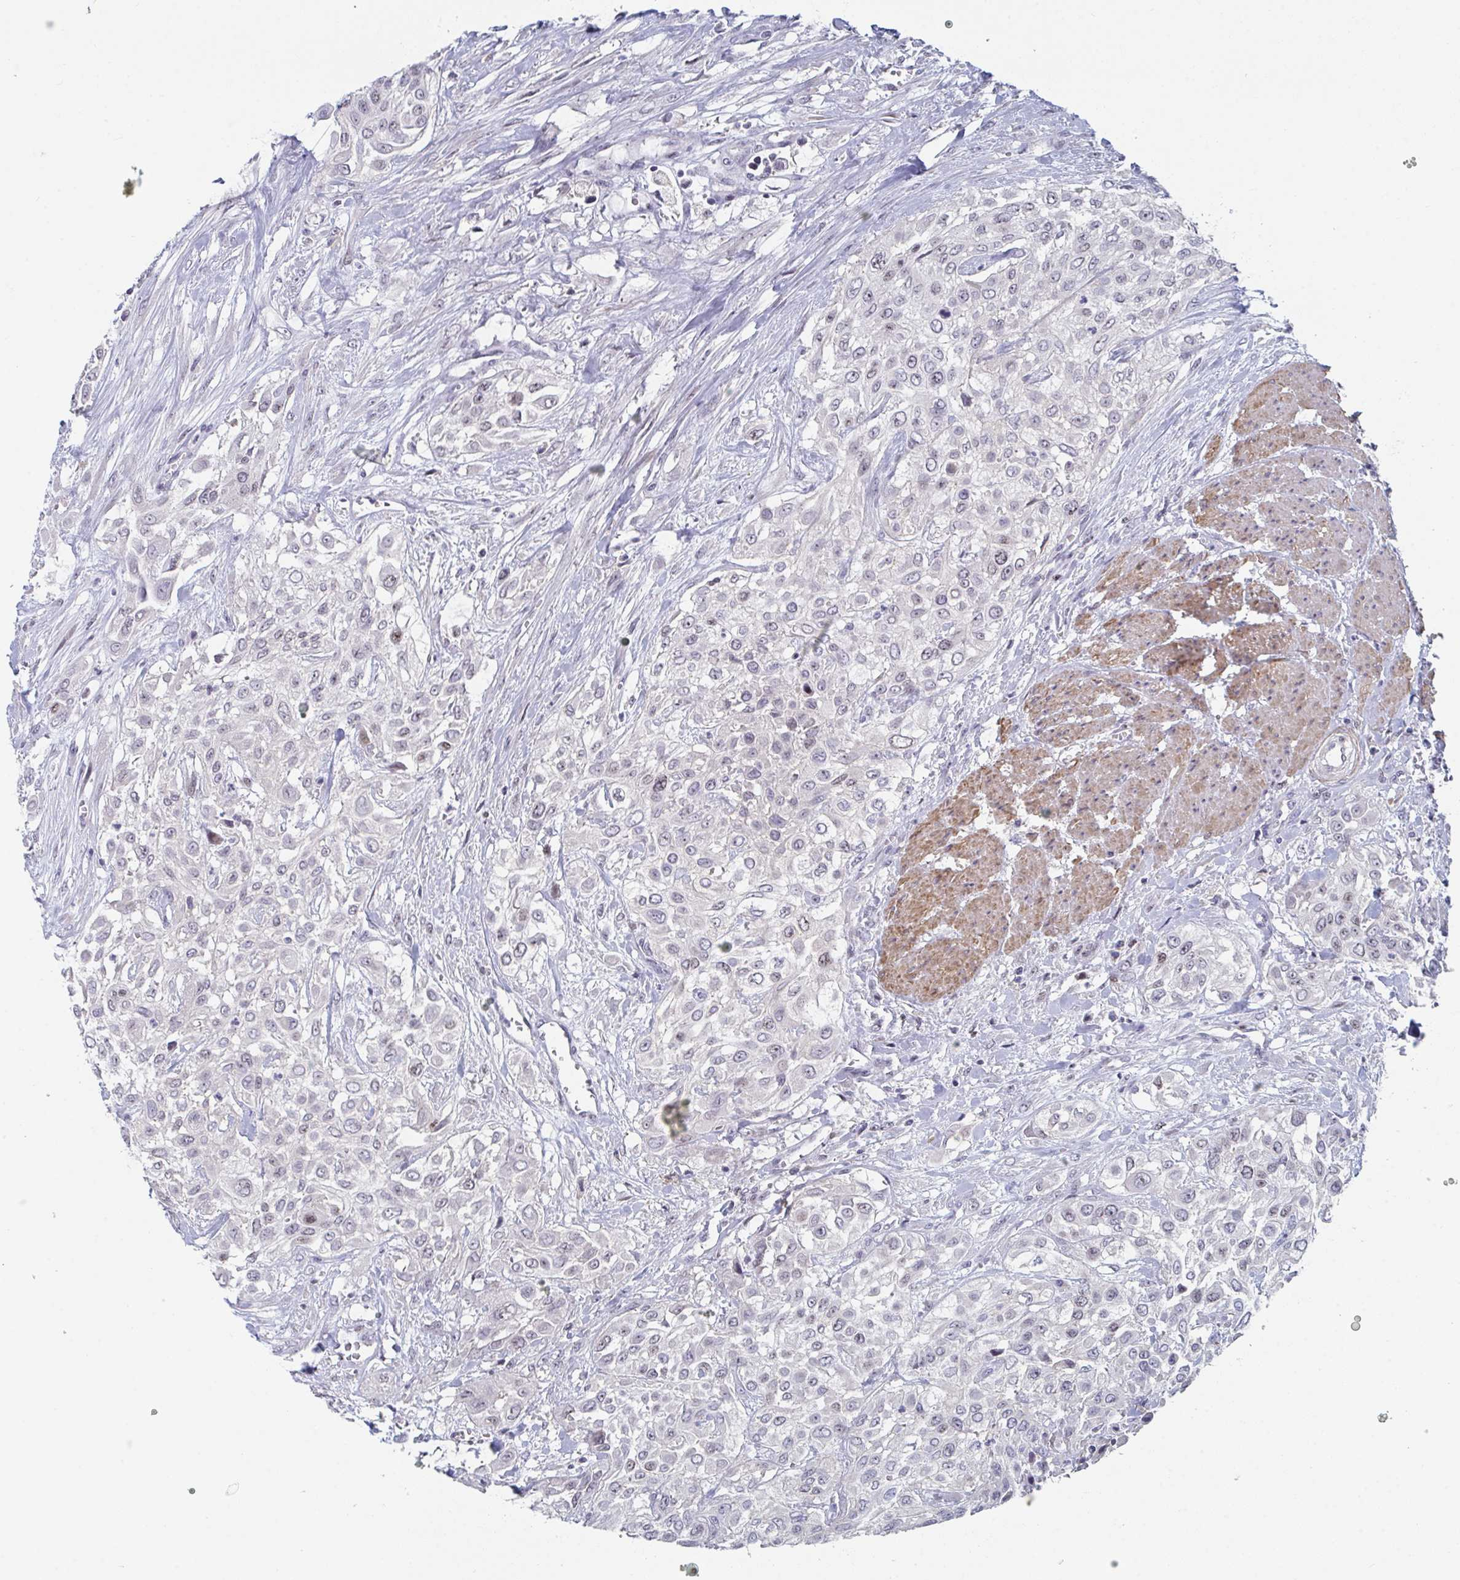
{"staining": {"intensity": "weak", "quantity": "<25%", "location": "nuclear"}, "tissue": "urothelial cancer", "cell_type": "Tumor cells", "image_type": "cancer", "snomed": [{"axis": "morphology", "description": "Urothelial carcinoma, High grade"}, {"axis": "topography", "description": "Urinary bladder"}], "caption": "High-grade urothelial carcinoma was stained to show a protein in brown. There is no significant expression in tumor cells.", "gene": "CENPT", "patient": {"sex": "male", "age": 57}}